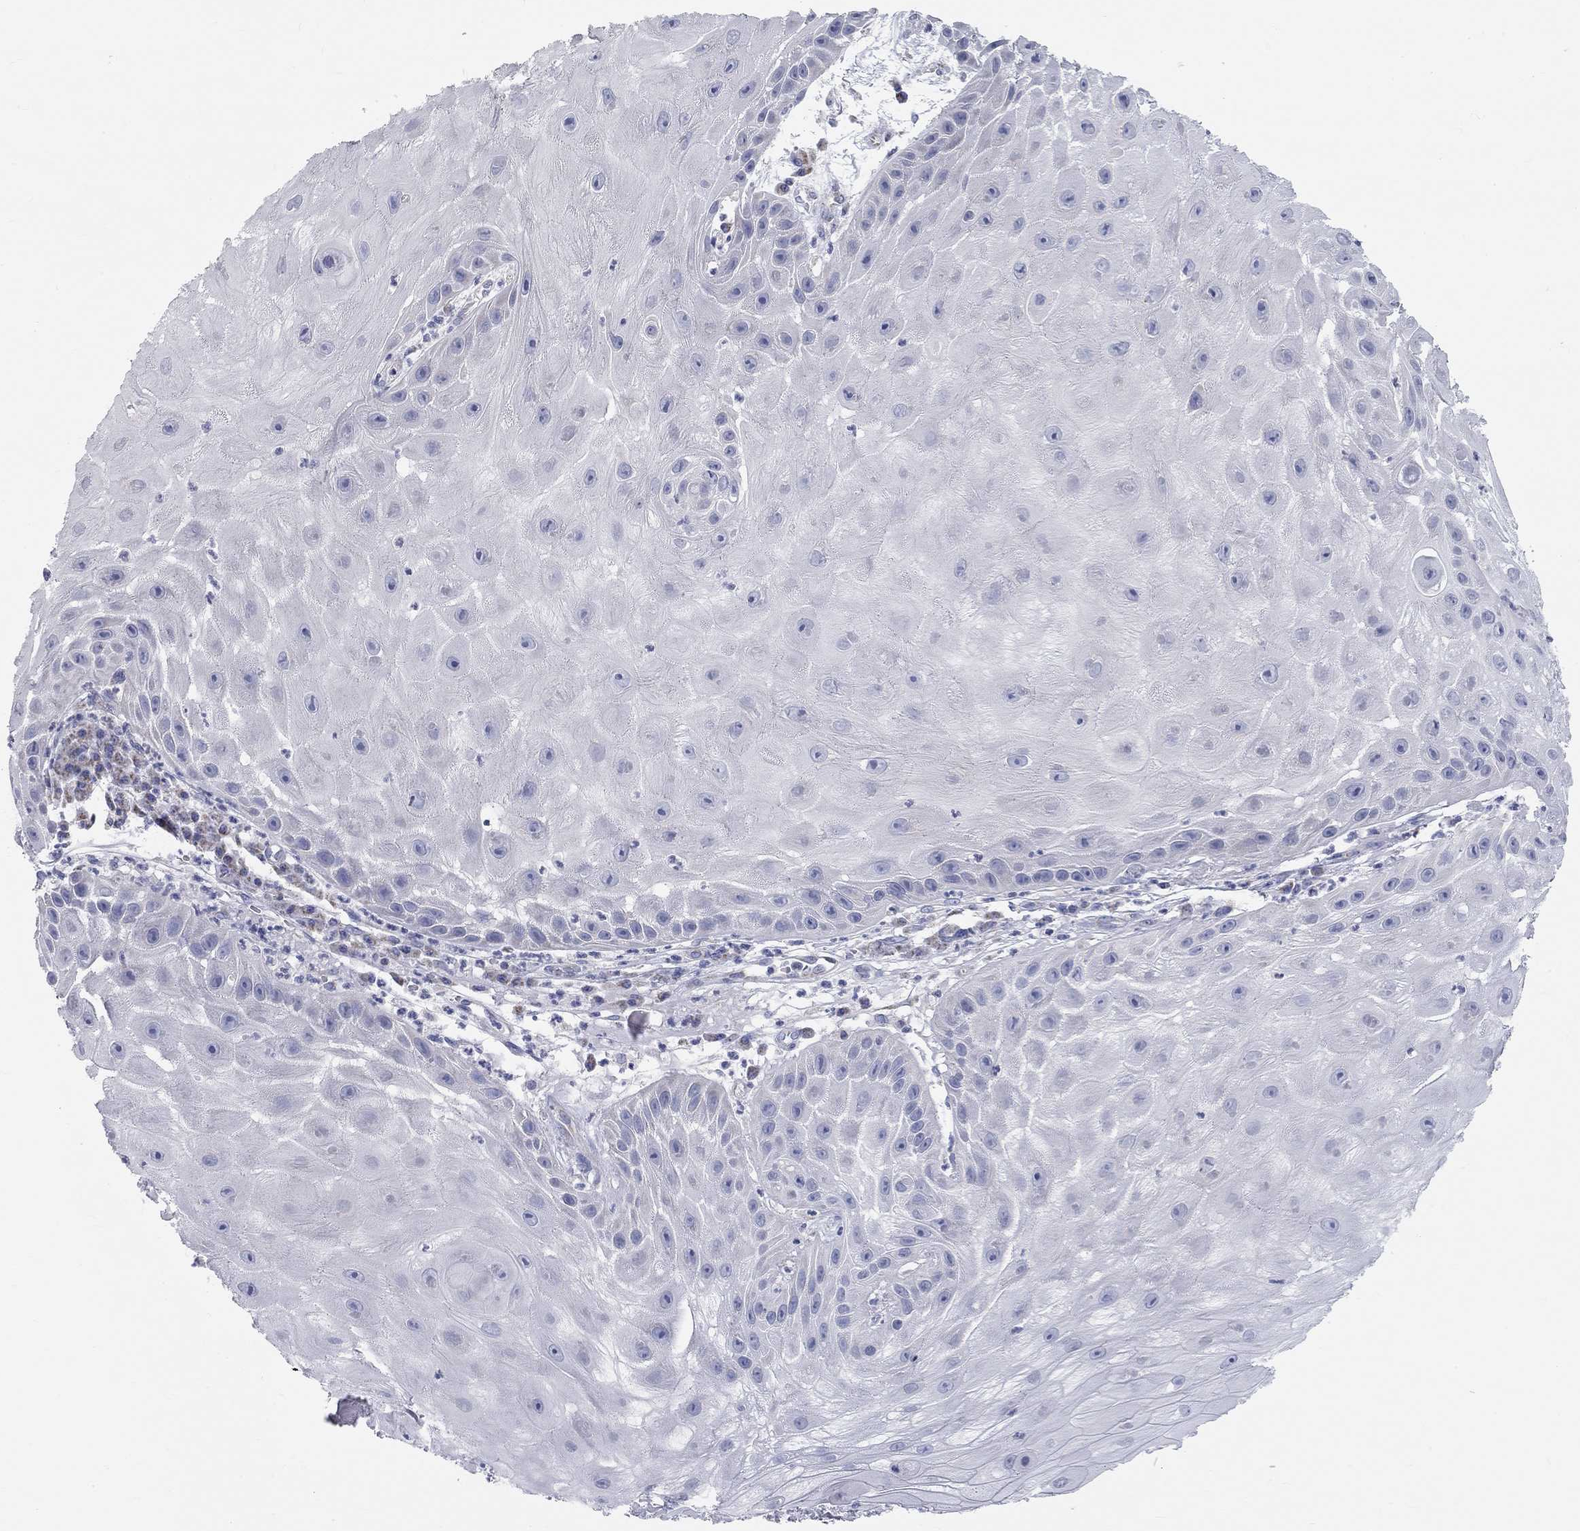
{"staining": {"intensity": "negative", "quantity": "none", "location": "none"}, "tissue": "skin cancer", "cell_type": "Tumor cells", "image_type": "cancer", "snomed": [{"axis": "morphology", "description": "Normal tissue, NOS"}, {"axis": "morphology", "description": "Squamous cell carcinoma, NOS"}, {"axis": "topography", "description": "Skin"}], "caption": "This is a histopathology image of IHC staining of skin cancer, which shows no staining in tumor cells.", "gene": "CFAP161", "patient": {"sex": "male", "age": 79}}